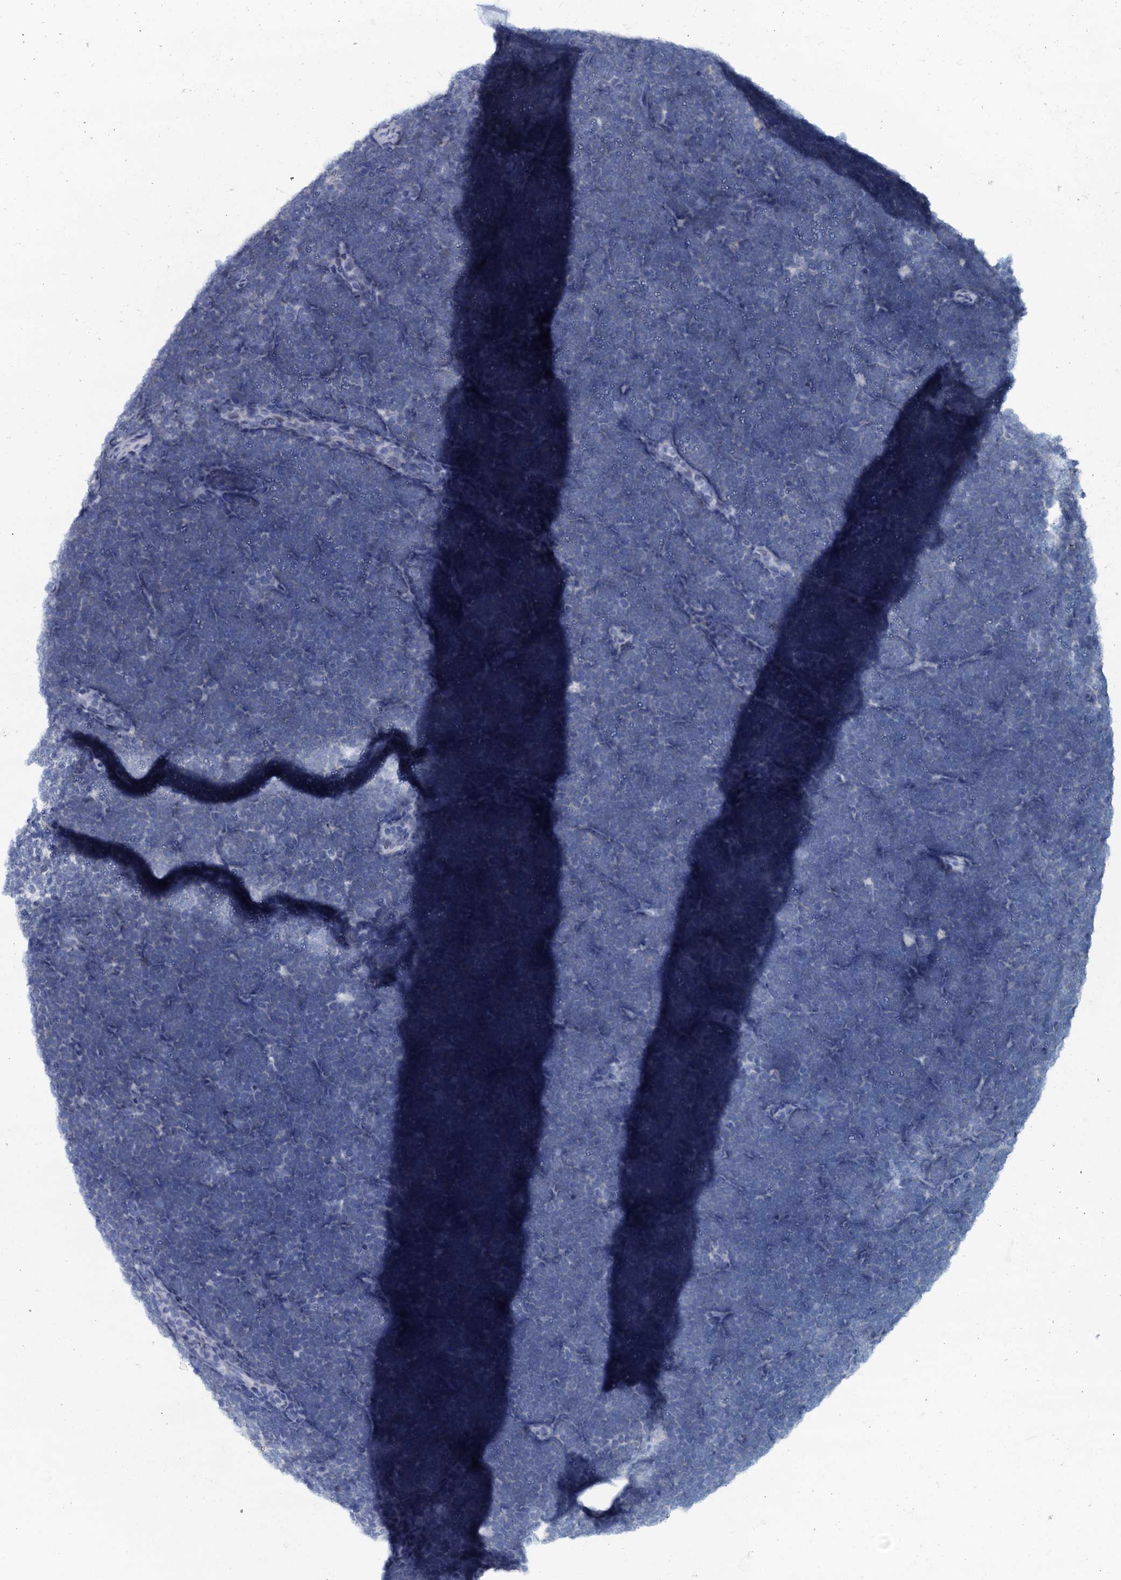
{"staining": {"intensity": "negative", "quantity": "none", "location": "none"}, "tissue": "lymphoma", "cell_type": "Tumor cells", "image_type": "cancer", "snomed": [{"axis": "morphology", "description": "Malignant lymphoma, non-Hodgkin's type, High grade"}, {"axis": "topography", "description": "Lymph node"}], "caption": "This is an IHC micrograph of human malignant lymphoma, non-Hodgkin's type (high-grade). There is no staining in tumor cells.", "gene": "SLC4A7", "patient": {"sex": "male", "age": 13}}